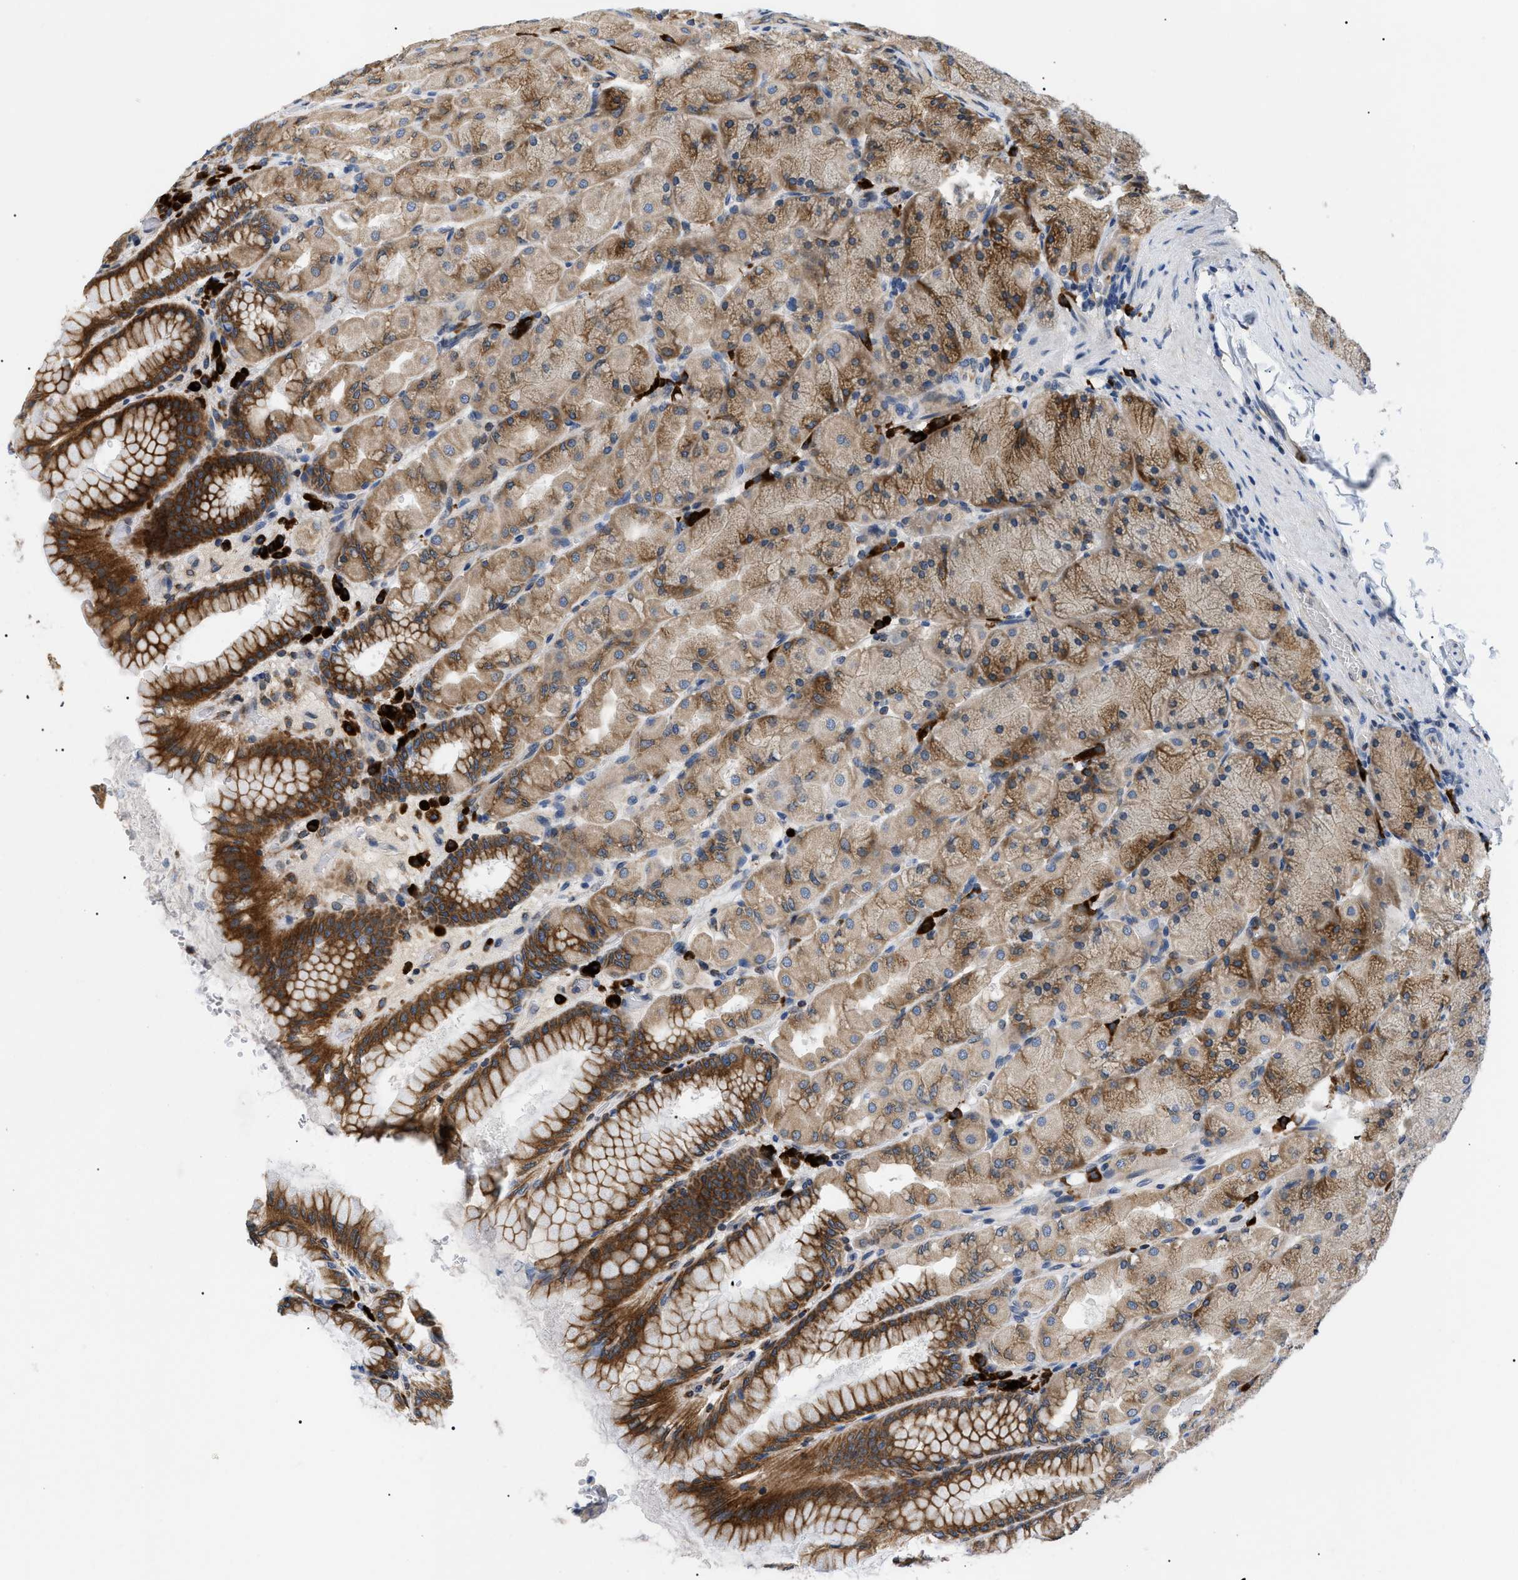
{"staining": {"intensity": "strong", "quantity": "25%-75%", "location": "cytoplasmic/membranous"}, "tissue": "stomach", "cell_type": "Glandular cells", "image_type": "normal", "snomed": [{"axis": "morphology", "description": "Normal tissue, NOS"}, {"axis": "topography", "description": "Stomach, upper"}], "caption": "A histopathology image of stomach stained for a protein displays strong cytoplasmic/membranous brown staining in glandular cells.", "gene": "DERL1", "patient": {"sex": "female", "age": 56}}